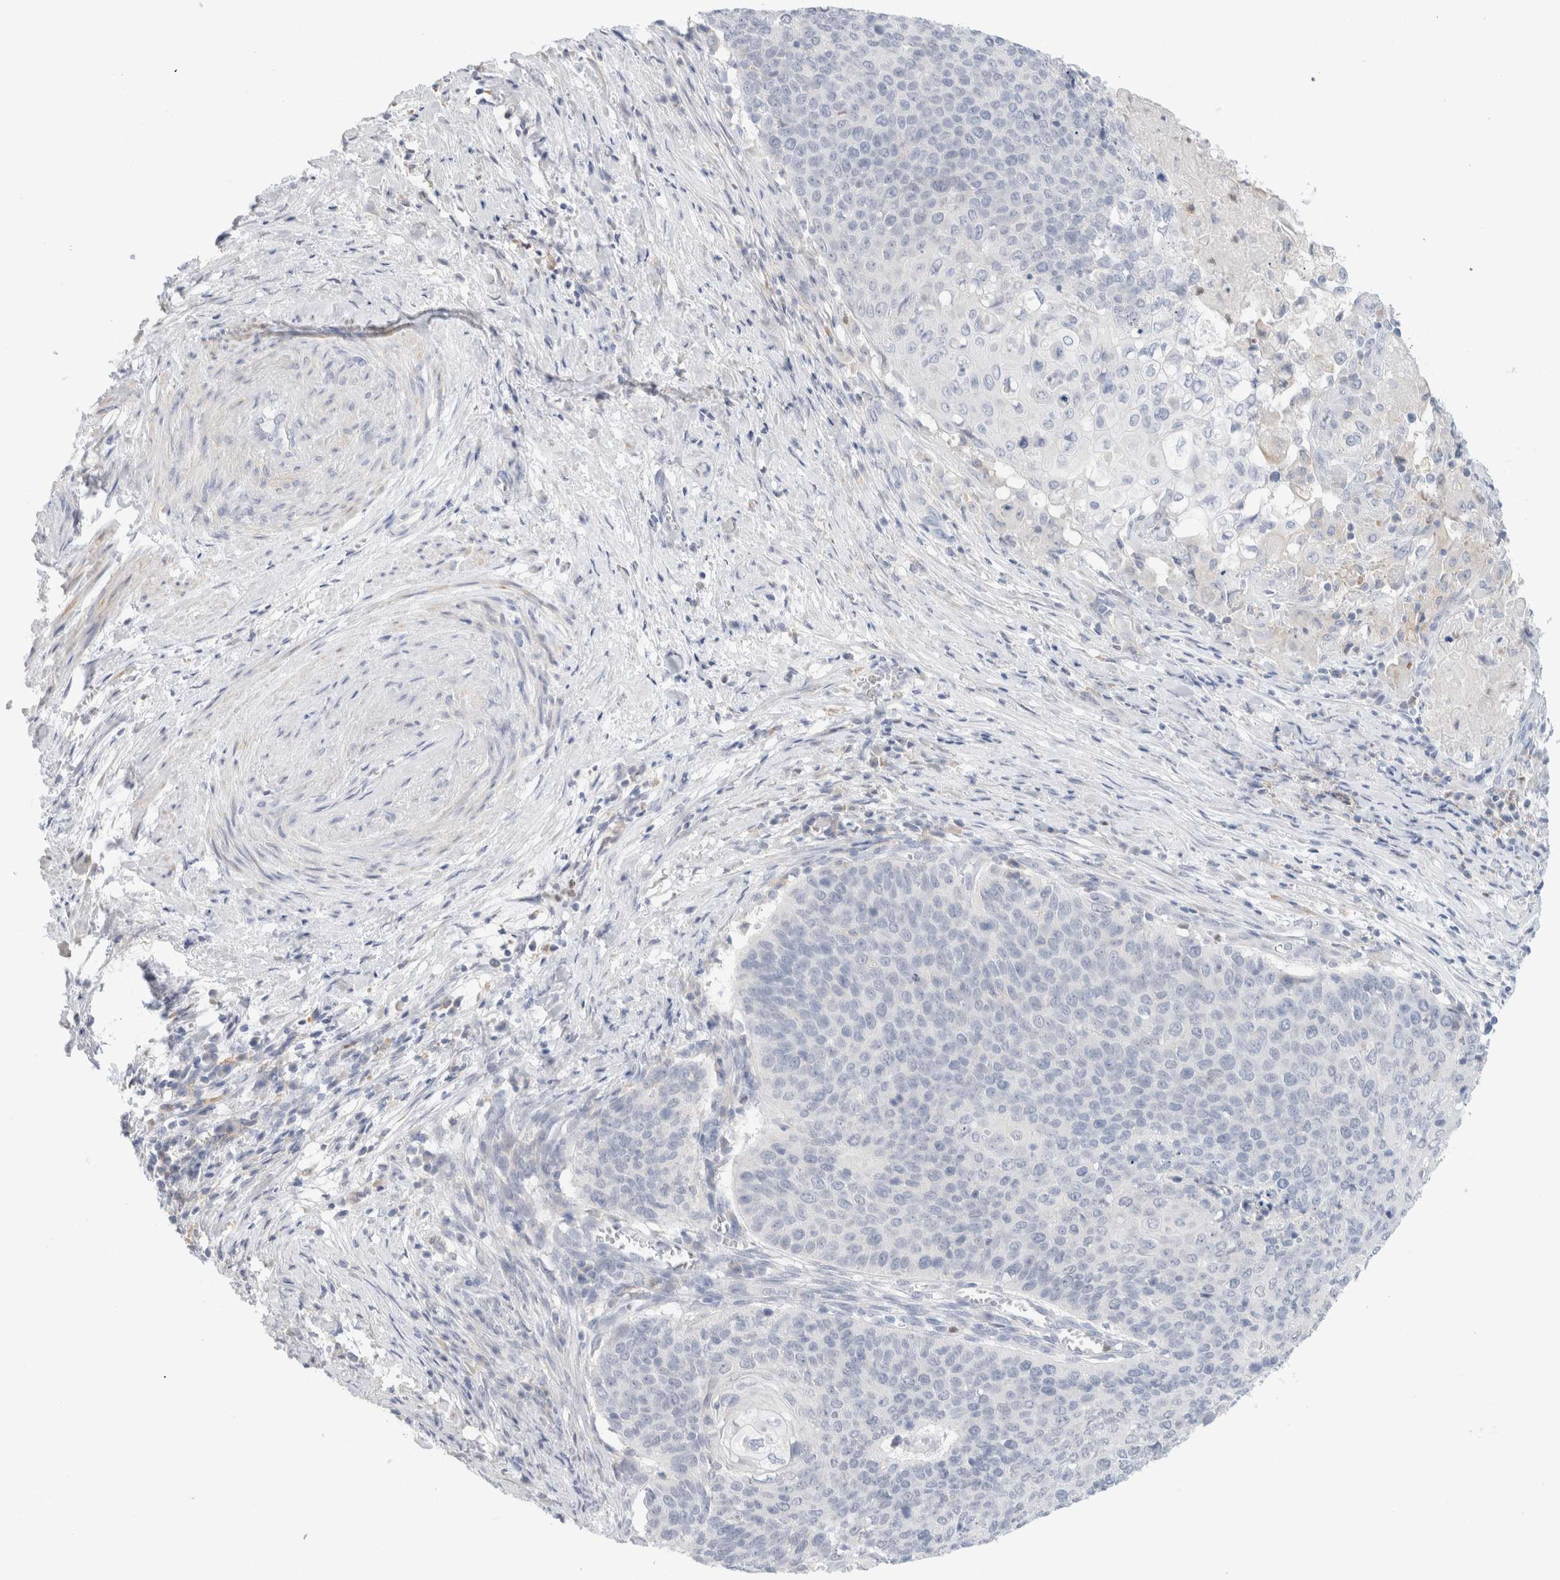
{"staining": {"intensity": "negative", "quantity": "none", "location": "none"}, "tissue": "cervical cancer", "cell_type": "Tumor cells", "image_type": "cancer", "snomed": [{"axis": "morphology", "description": "Squamous cell carcinoma, NOS"}, {"axis": "topography", "description": "Cervix"}], "caption": "IHC micrograph of squamous cell carcinoma (cervical) stained for a protein (brown), which displays no expression in tumor cells. (DAB (3,3'-diaminobenzidine) immunohistochemistry with hematoxylin counter stain).", "gene": "ADAM30", "patient": {"sex": "female", "age": 39}}